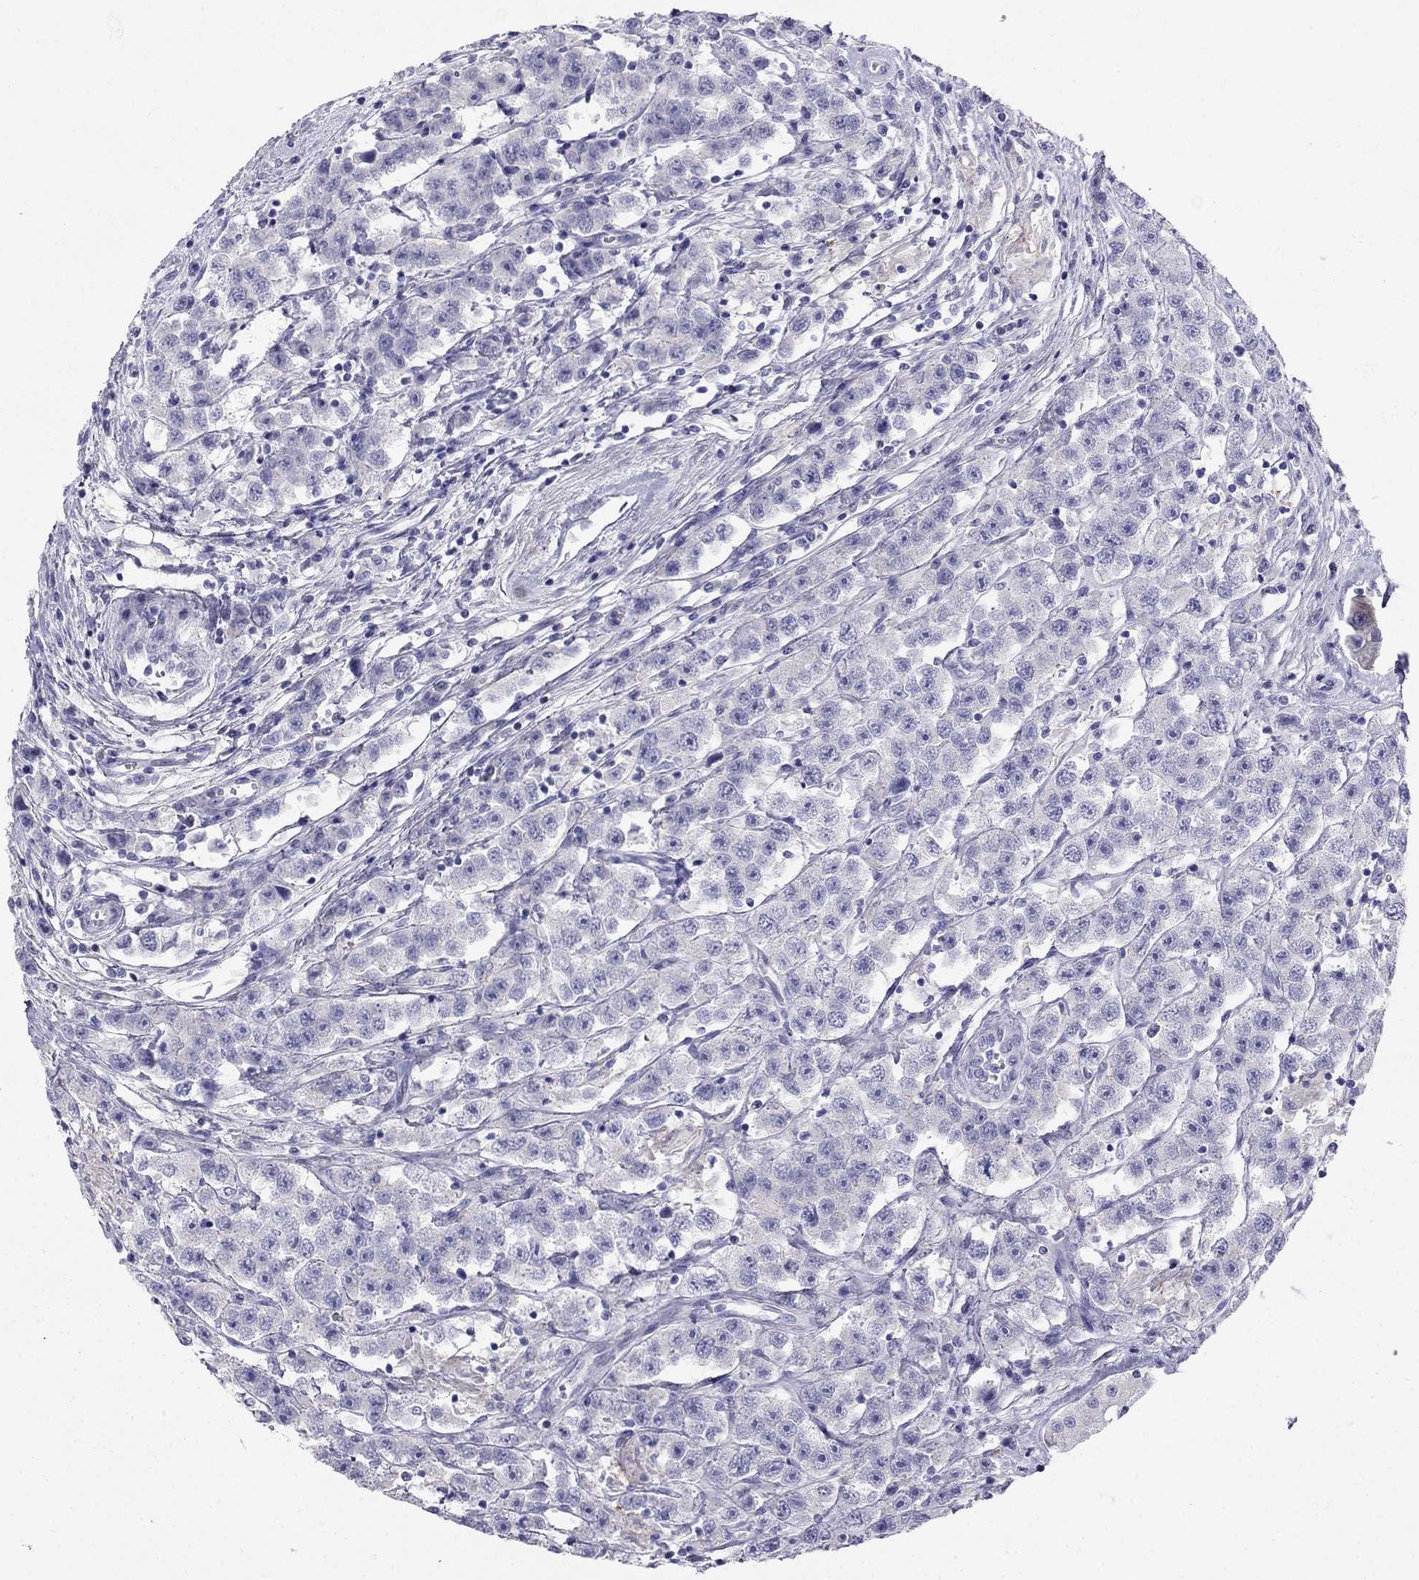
{"staining": {"intensity": "negative", "quantity": "none", "location": "none"}, "tissue": "testis cancer", "cell_type": "Tumor cells", "image_type": "cancer", "snomed": [{"axis": "morphology", "description": "Seminoma, NOS"}, {"axis": "topography", "description": "Testis"}], "caption": "Tumor cells show no significant staining in testis seminoma. The staining is performed using DAB (3,3'-diaminobenzidine) brown chromogen with nuclei counter-stained in using hematoxylin.", "gene": "RFLNA", "patient": {"sex": "male", "age": 45}}